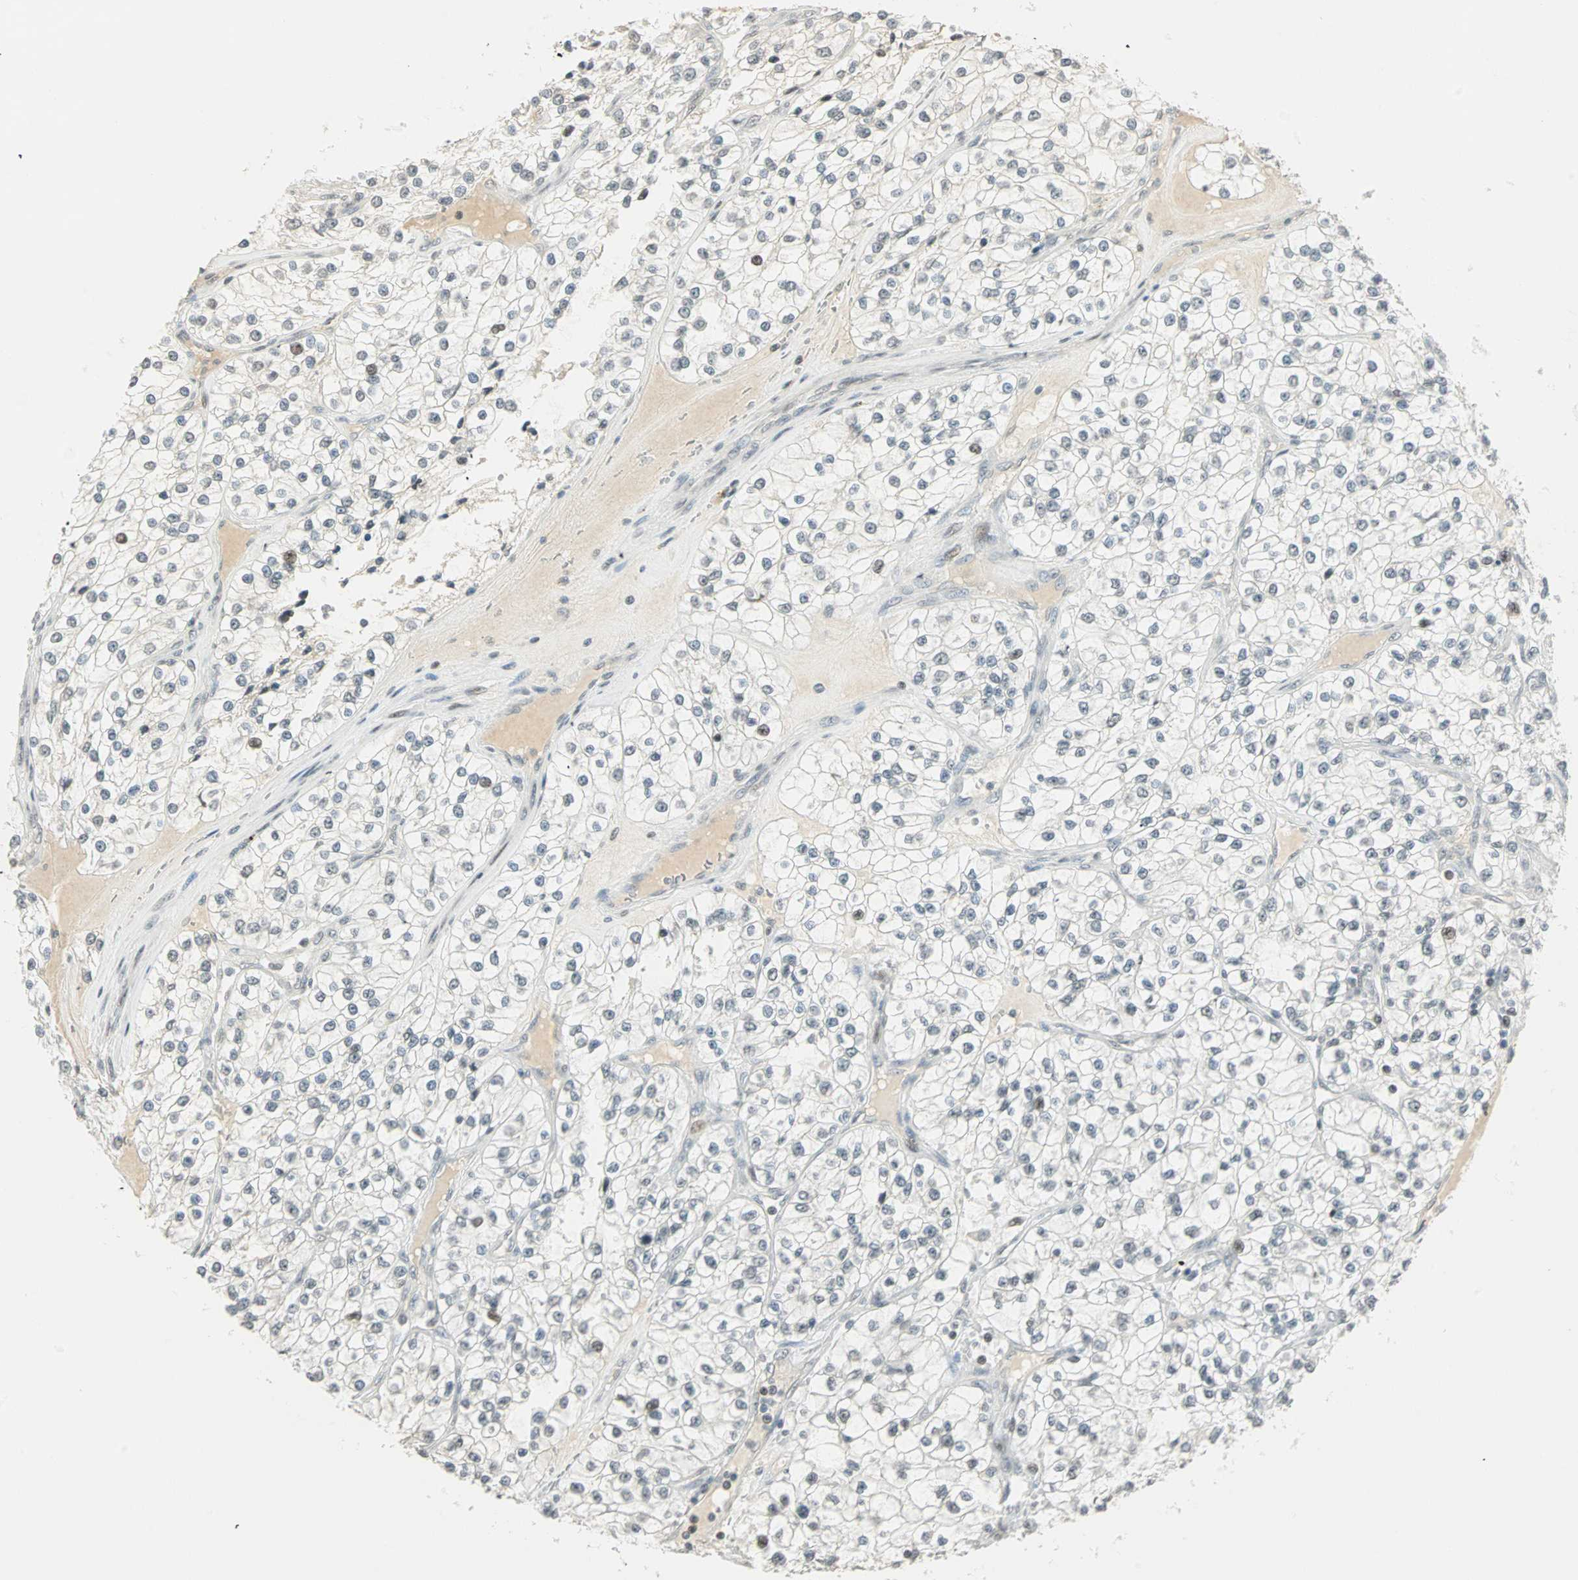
{"staining": {"intensity": "weak", "quantity": "<25%", "location": "nuclear"}, "tissue": "renal cancer", "cell_type": "Tumor cells", "image_type": "cancer", "snomed": [{"axis": "morphology", "description": "Adenocarcinoma, NOS"}, {"axis": "topography", "description": "Kidney"}], "caption": "This is an immunohistochemistry histopathology image of renal cancer. There is no positivity in tumor cells.", "gene": "SMAD3", "patient": {"sex": "female", "age": 57}}